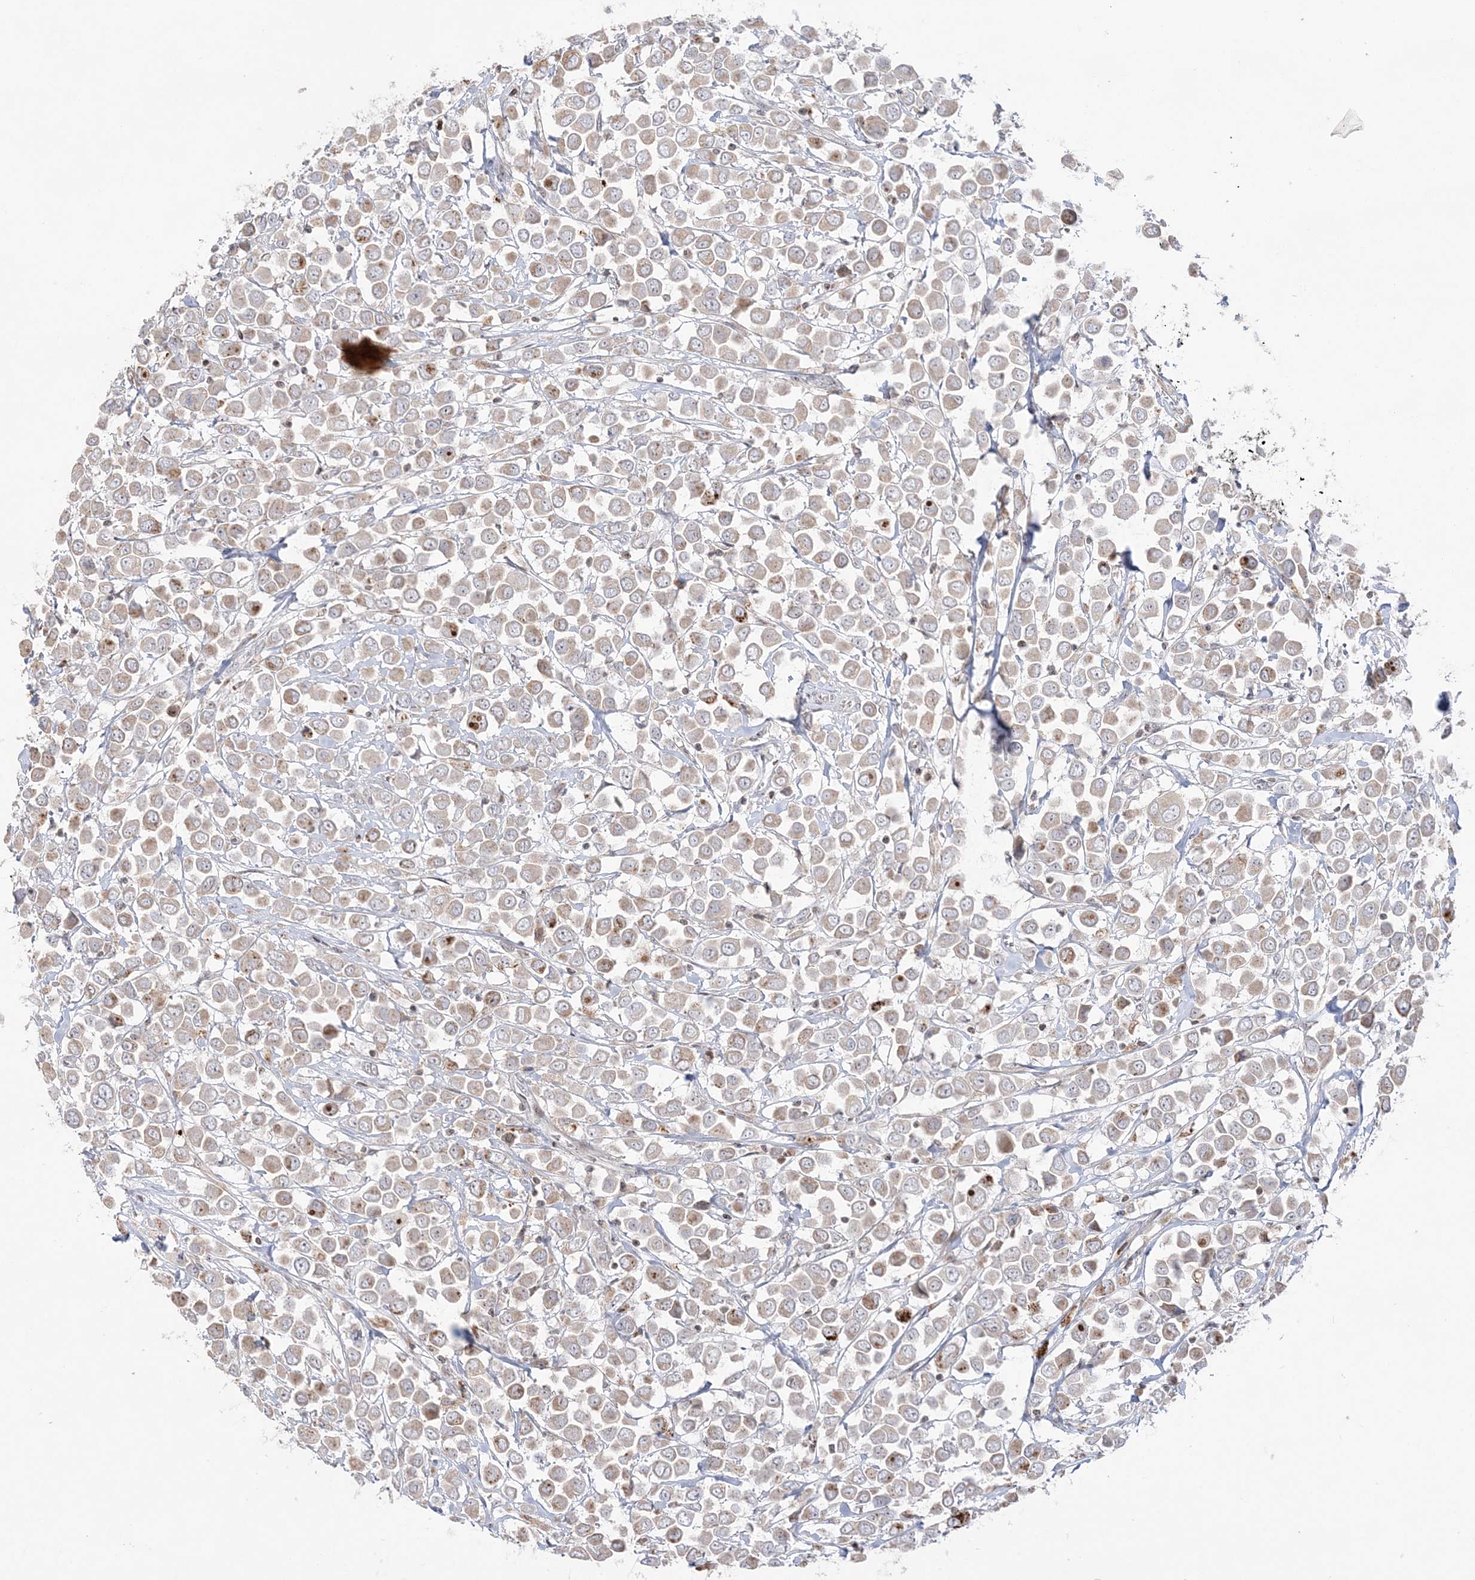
{"staining": {"intensity": "weak", "quantity": "25%-75%", "location": "cytoplasmic/membranous"}, "tissue": "breast cancer", "cell_type": "Tumor cells", "image_type": "cancer", "snomed": [{"axis": "morphology", "description": "Duct carcinoma"}, {"axis": "topography", "description": "Breast"}], "caption": "Breast cancer stained with DAB (3,3'-diaminobenzidine) immunohistochemistry (IHC) displays low levels of weak cytoplasmic/membranous positivity in about 25%-75% of tumor cells. Immunohistochemistry (ihc) stains the protein of interest in brown and the nuclei are stained blue.", "gene": "SH3BP4", "patient": {"sex": "female", "age": 61}}